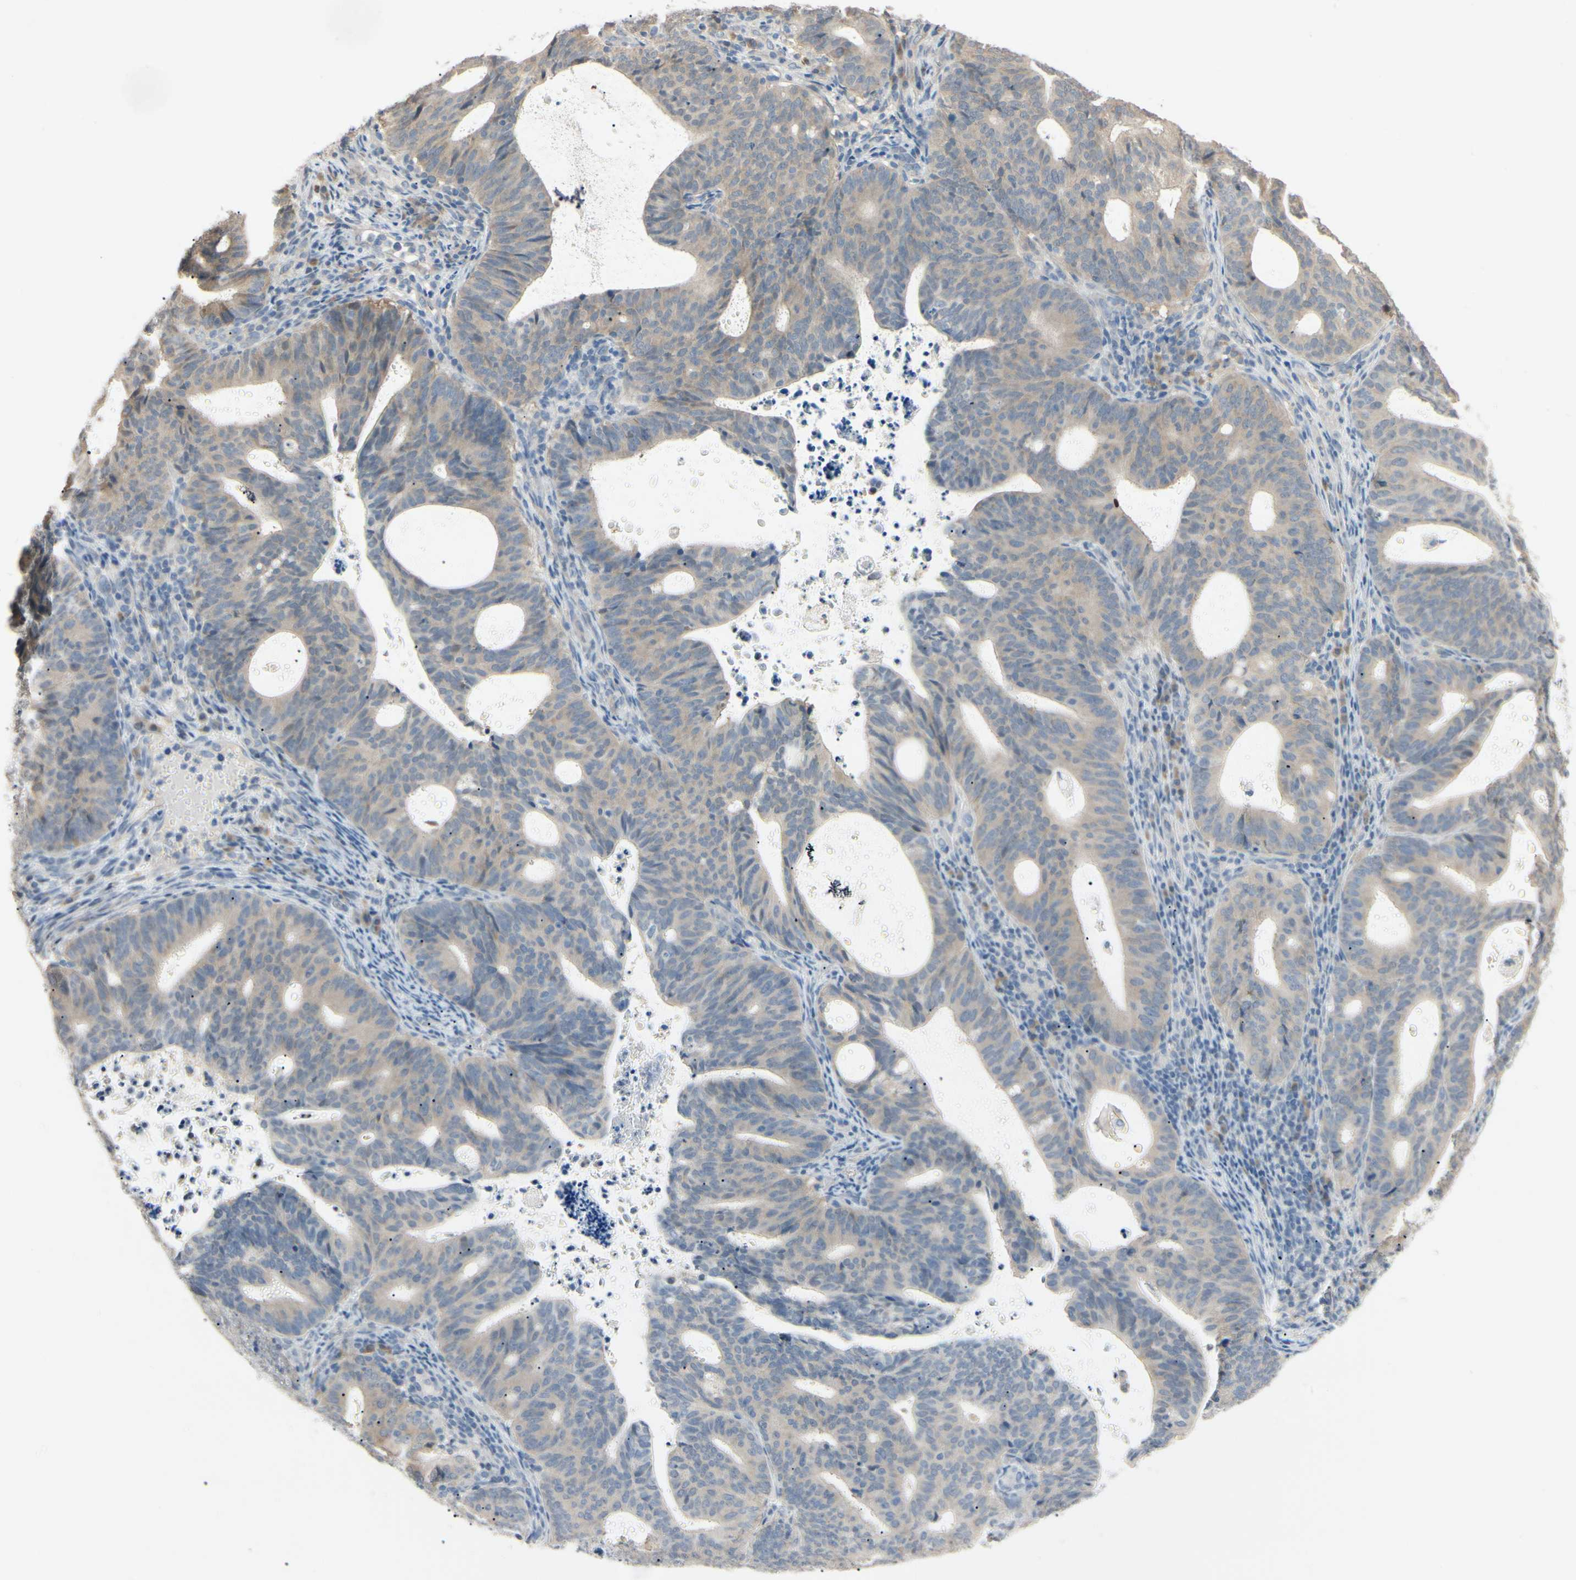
{"staining": {"intensity": "weak", "quantity": ">75%", "location": "cytoplasmic/membranous"}, "tissue": "endometrial cancer", "cell_type": "Tumor cells", "image_type": "cancer", "snomed": [{"axis": "morphology", "description": "Adenocarcinoma, NOS"}, {"axis": "topography", "description": "Uterus"}], "caption": "The immunohistochemical stain labels weak cytoplasmic/membranous expression in tumor cells of endometrial adenocarcinoma tissue. The staining was performed using DAB (3,3'-diaminobenzidine), with brown indicating positive protein expression. Nuclei are stained blue with hematoxylin.", "gene": "GNE", "patient": {"sex": "female", "age": 83}}